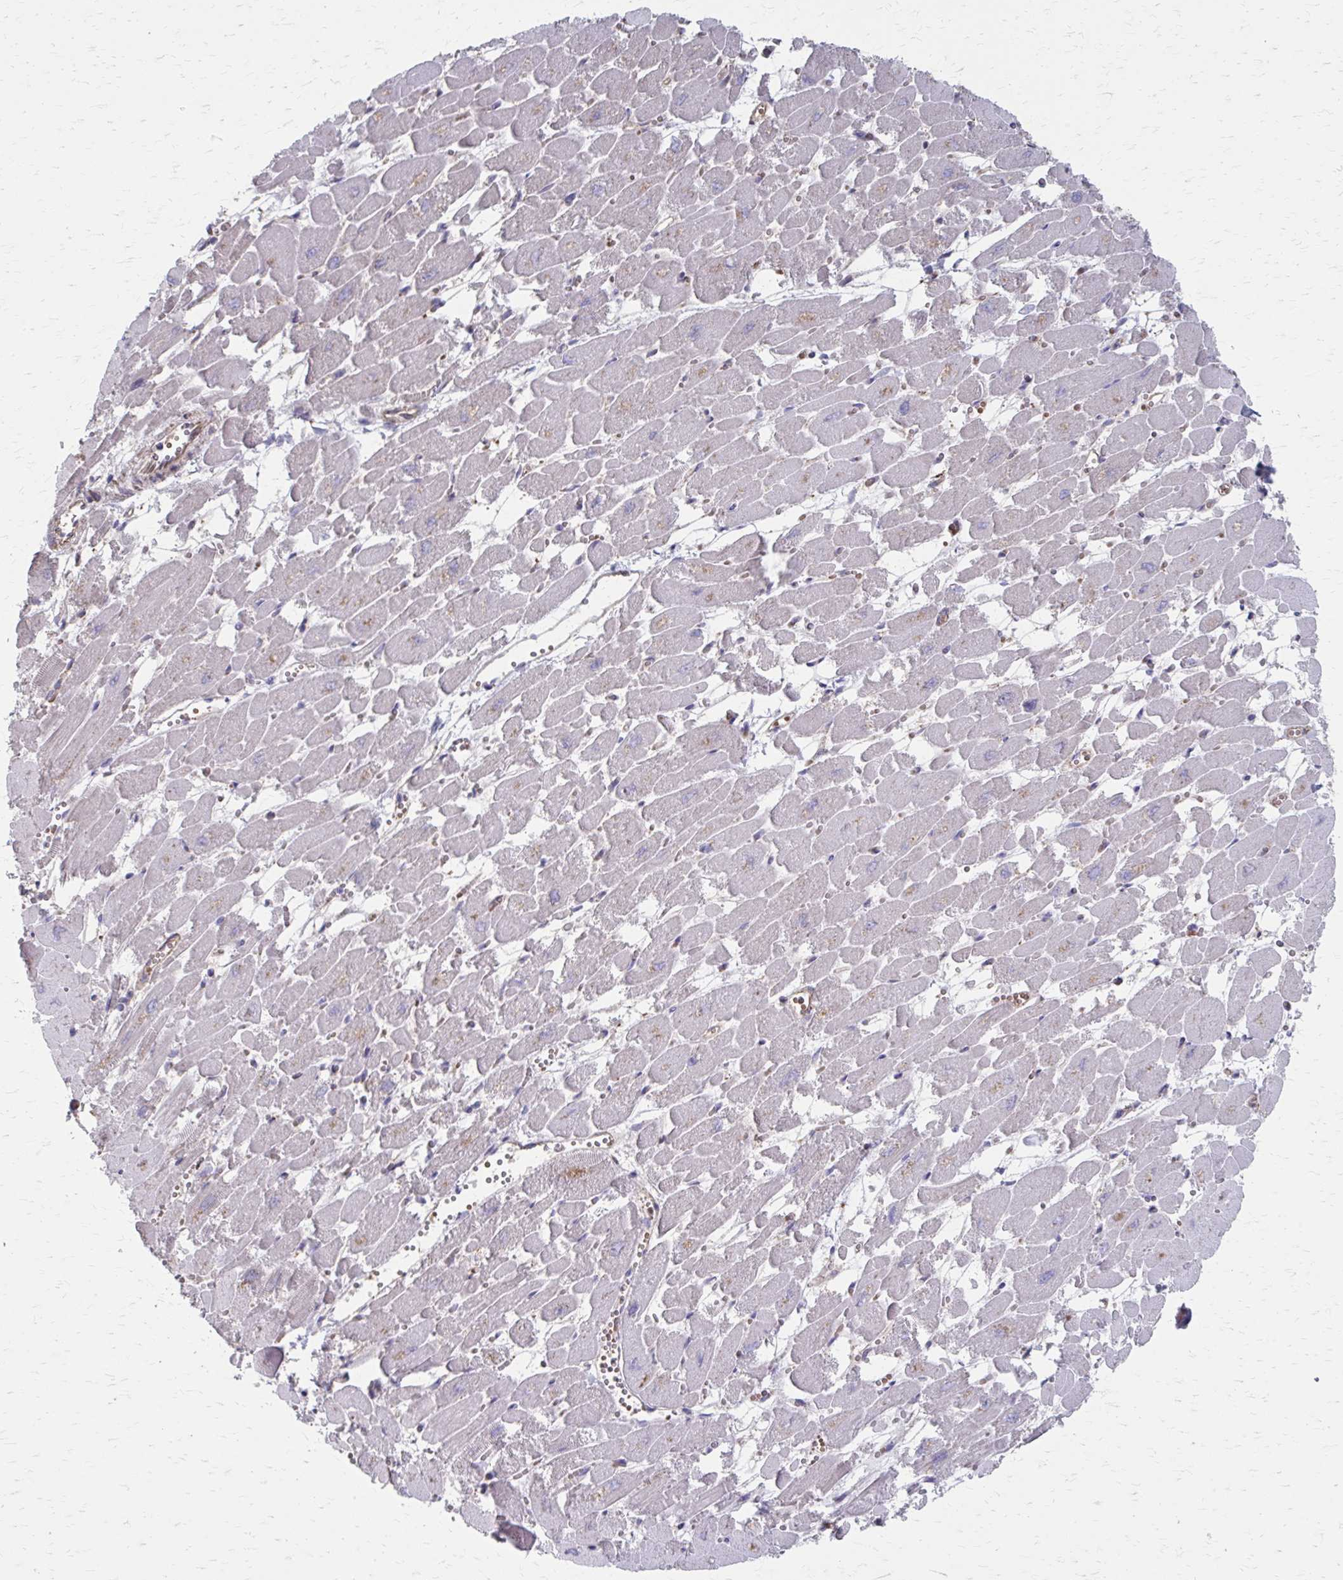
{"staining": {"intensity": "negative", "quantity": "none", "location": "none"}, "tissue": "heart muscle", "cell_type": "Cardiomyocytes", "image_type": "normal", "snomed": [{"axis": "morphology", "description": "Normal tissue, NOS"}, {"axis": "topography", "description": "Heart"}], "caption": "This is a histopathology image of immunohistochemistry staining of benign heart muscle, which shows no positivity in cardiomyocytes.", "gene": "MMP14", "patient": {"sex": "female", "age": 52}}